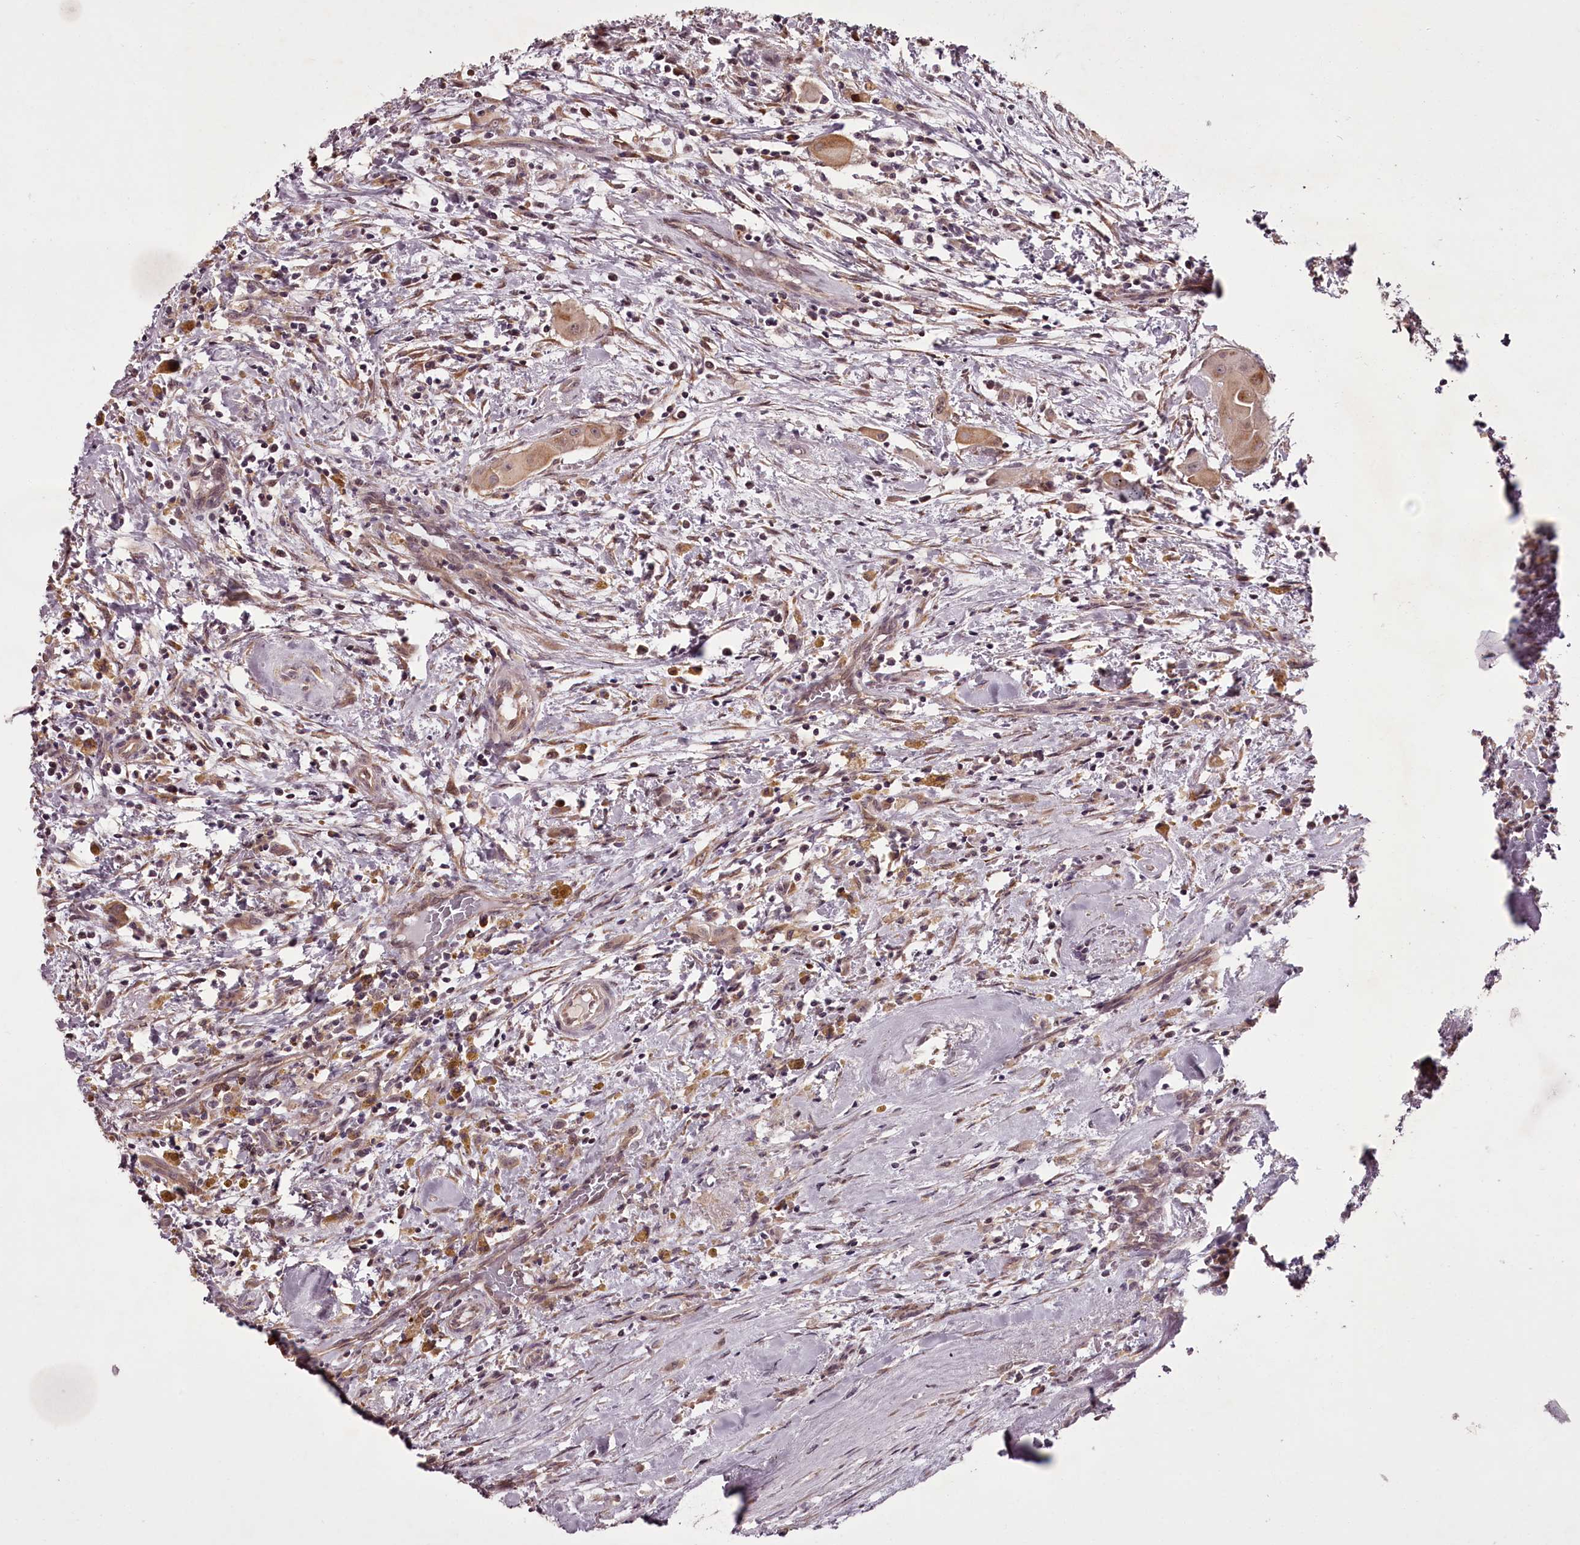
{"staining": {"intensity": "weak", "quantity": ">75%", "location": "cytoplasmic/membranous,nuclear"}, "tissue": "thyroid cancer", "cell_type": "Tumor cells", "image_type": "cancer", "snomed": [{"axis": "morphology", "description": "Papillary adenocarcinoma, NOS"}, {"axis": "topography", "description": "Thyroid gland"}], "caption": "Thyroid cancer was stained to show a protein in brown. There is low levels of weak cytoplasmic/membranous and nuclear positivity in about >75% of tumor cells.", "gene": "CCDC92", "patient": {"sex": "female", "age": 59}}